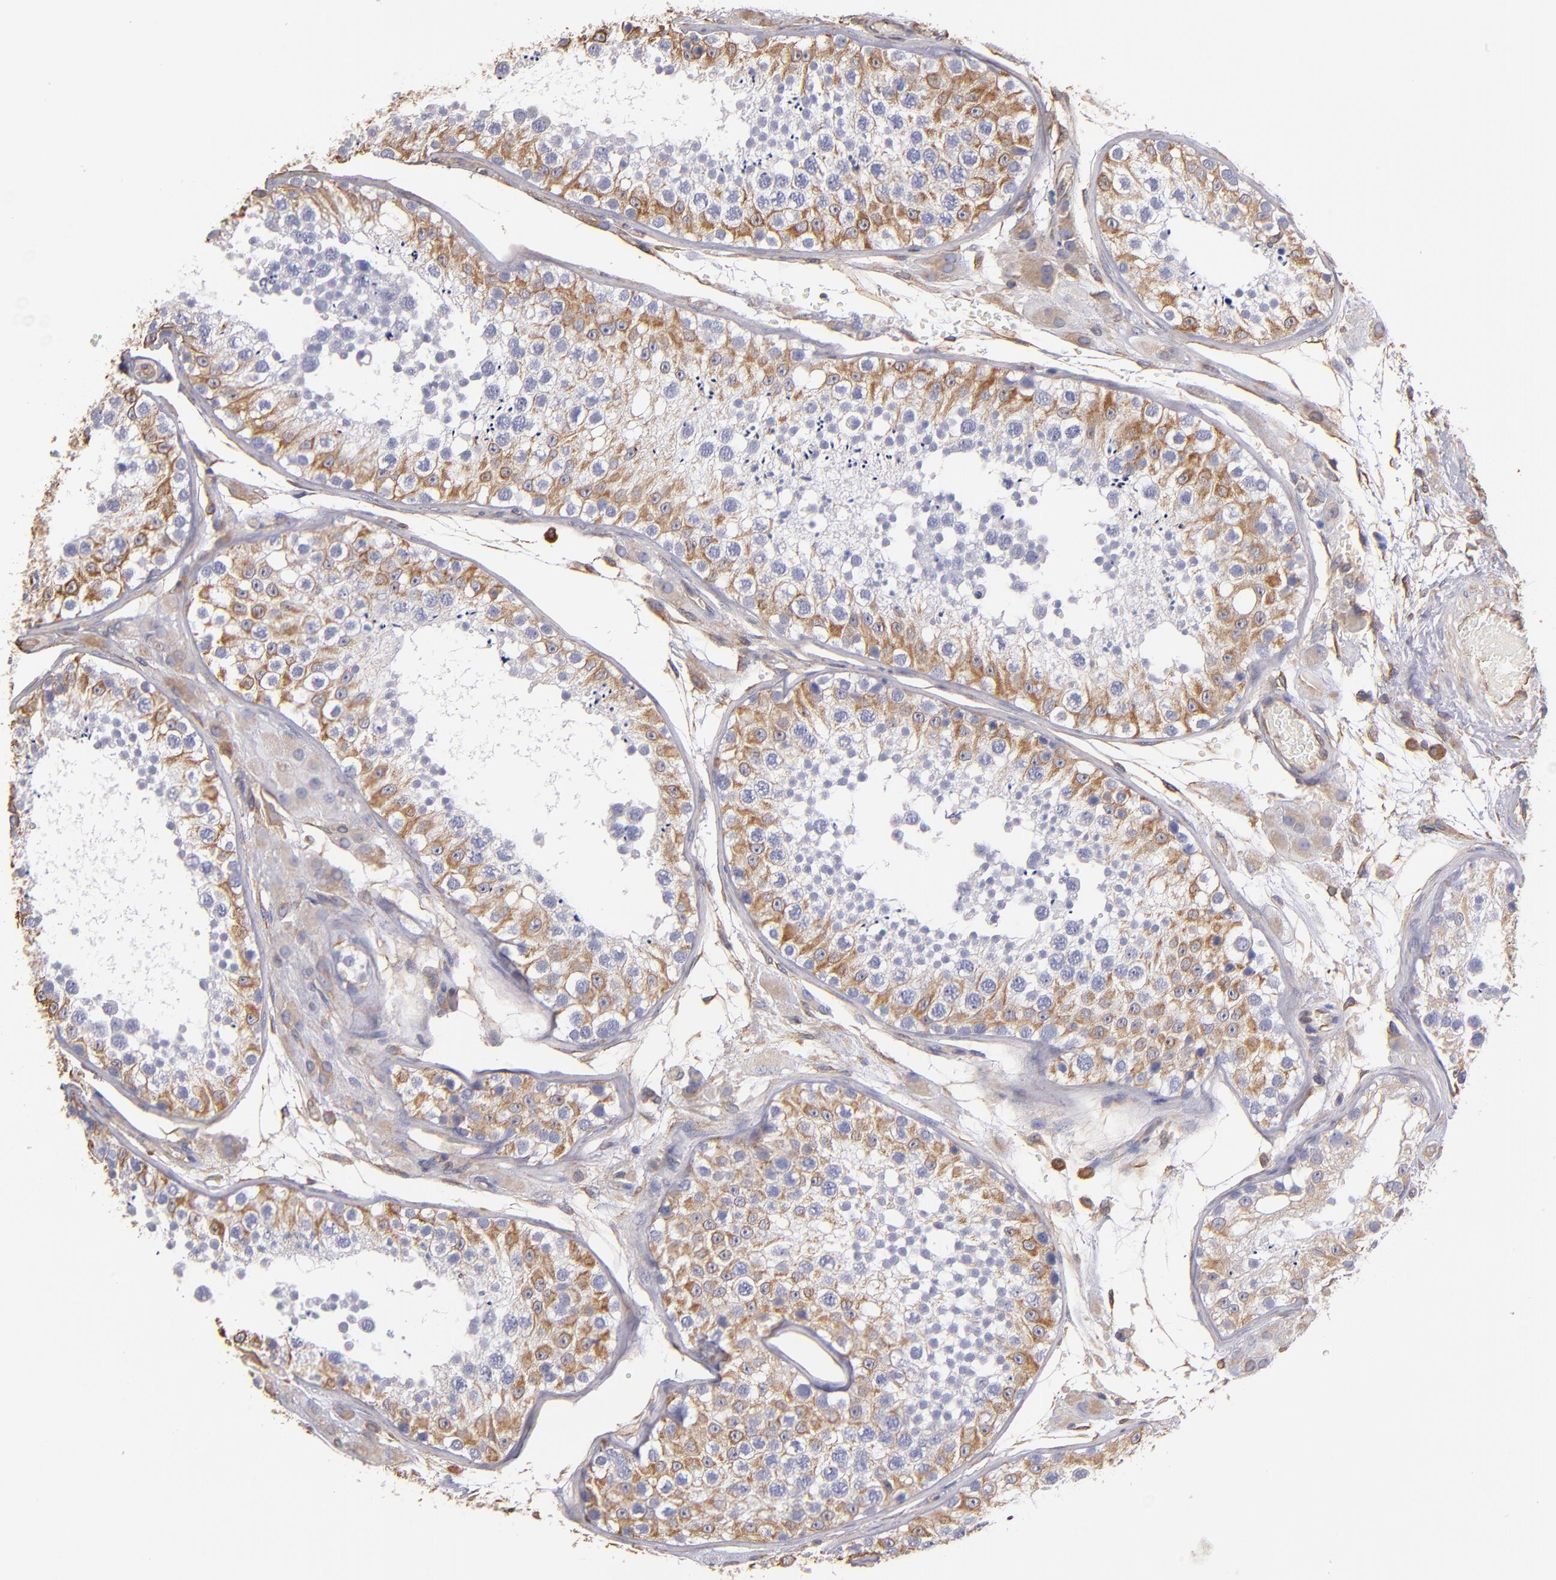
{"staining": {"intensity": "moderate", "quantity": "25%-75%", "location": "cytoplasmic/membranous"}, "tissue": "testis", "cell_type": "Cells in seminiferous ducts", "image_type": "normal", "snomed": [{"axis": "morphology", "description": "Normal tissue, NOS"}, {"axis": "topography", "description": "Testis"}], "caption": "The immunohistochemical stain highlights moderate cytoplasmic/membranous staining in cells in seminiferous ducts of unremarkable testis.", "gene": "ABCC1", "patient": {"sex": "male", "age": 26}}